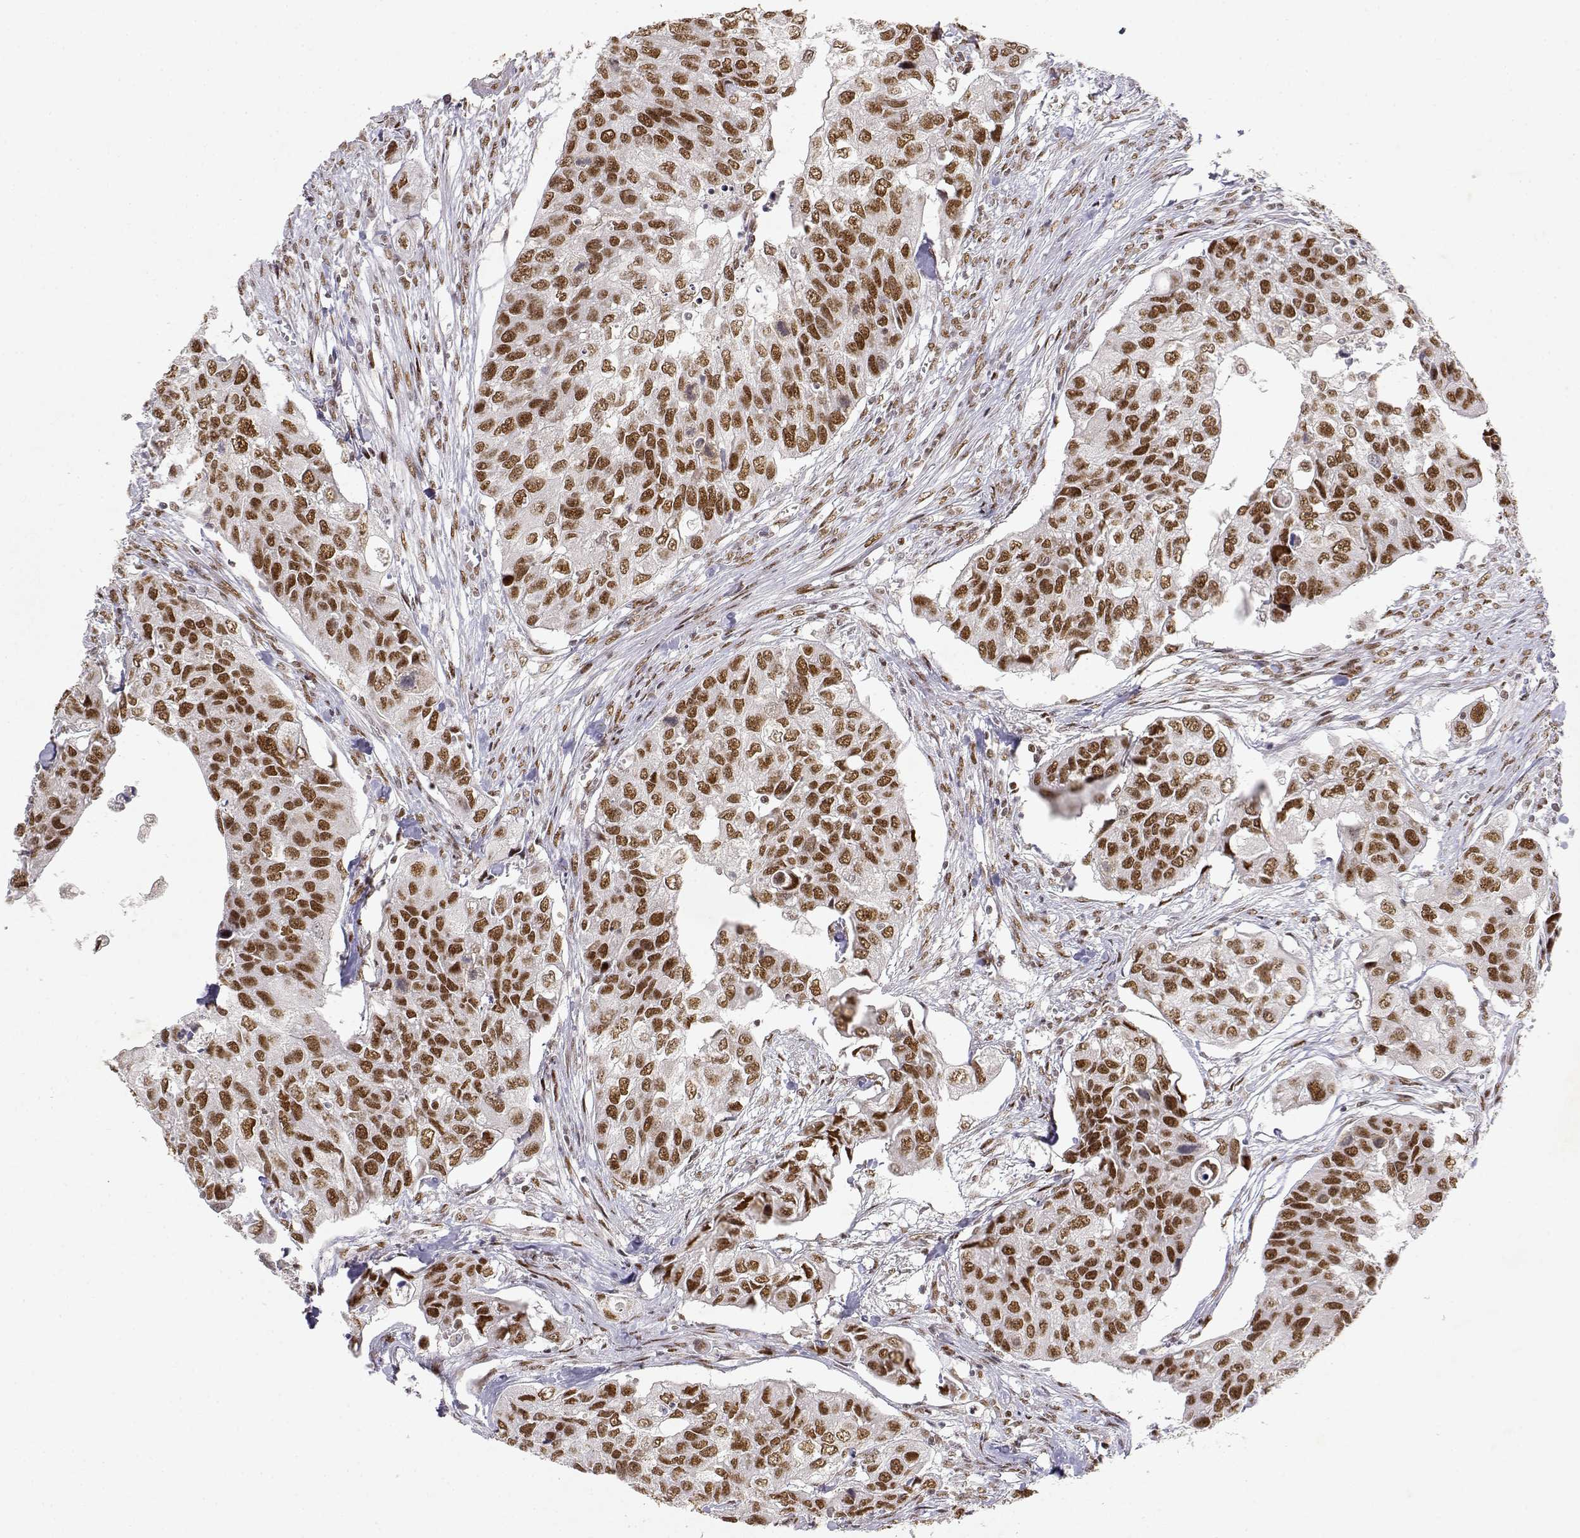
{"staining": {"intensity": "moderate", "quantity": ">75%", "location": "nuclear"}, "tissue": "urothelial cancer", "cell_type": "Tumor cells", "image_type": "cancer", "snomed": [{"axis": "morphology", "description": "Urothelial carcinoma, High grade"}, {"axis": "topography", "description": "Urinary bladder"}], "caption": "Immunohistochemistry (DAB (3,3'-diaminobenzidine)) staining of urothelial carcinoma (high-grade) reveals moderate nuclear protein positivity in approximately >75% of tumor cells. (DAB (3,3'-diaminobenzidine) IHC with brightfield microscopy, high magnification).", "gene": "RSF1", "patient": {"sex": "male", "age": 60}}